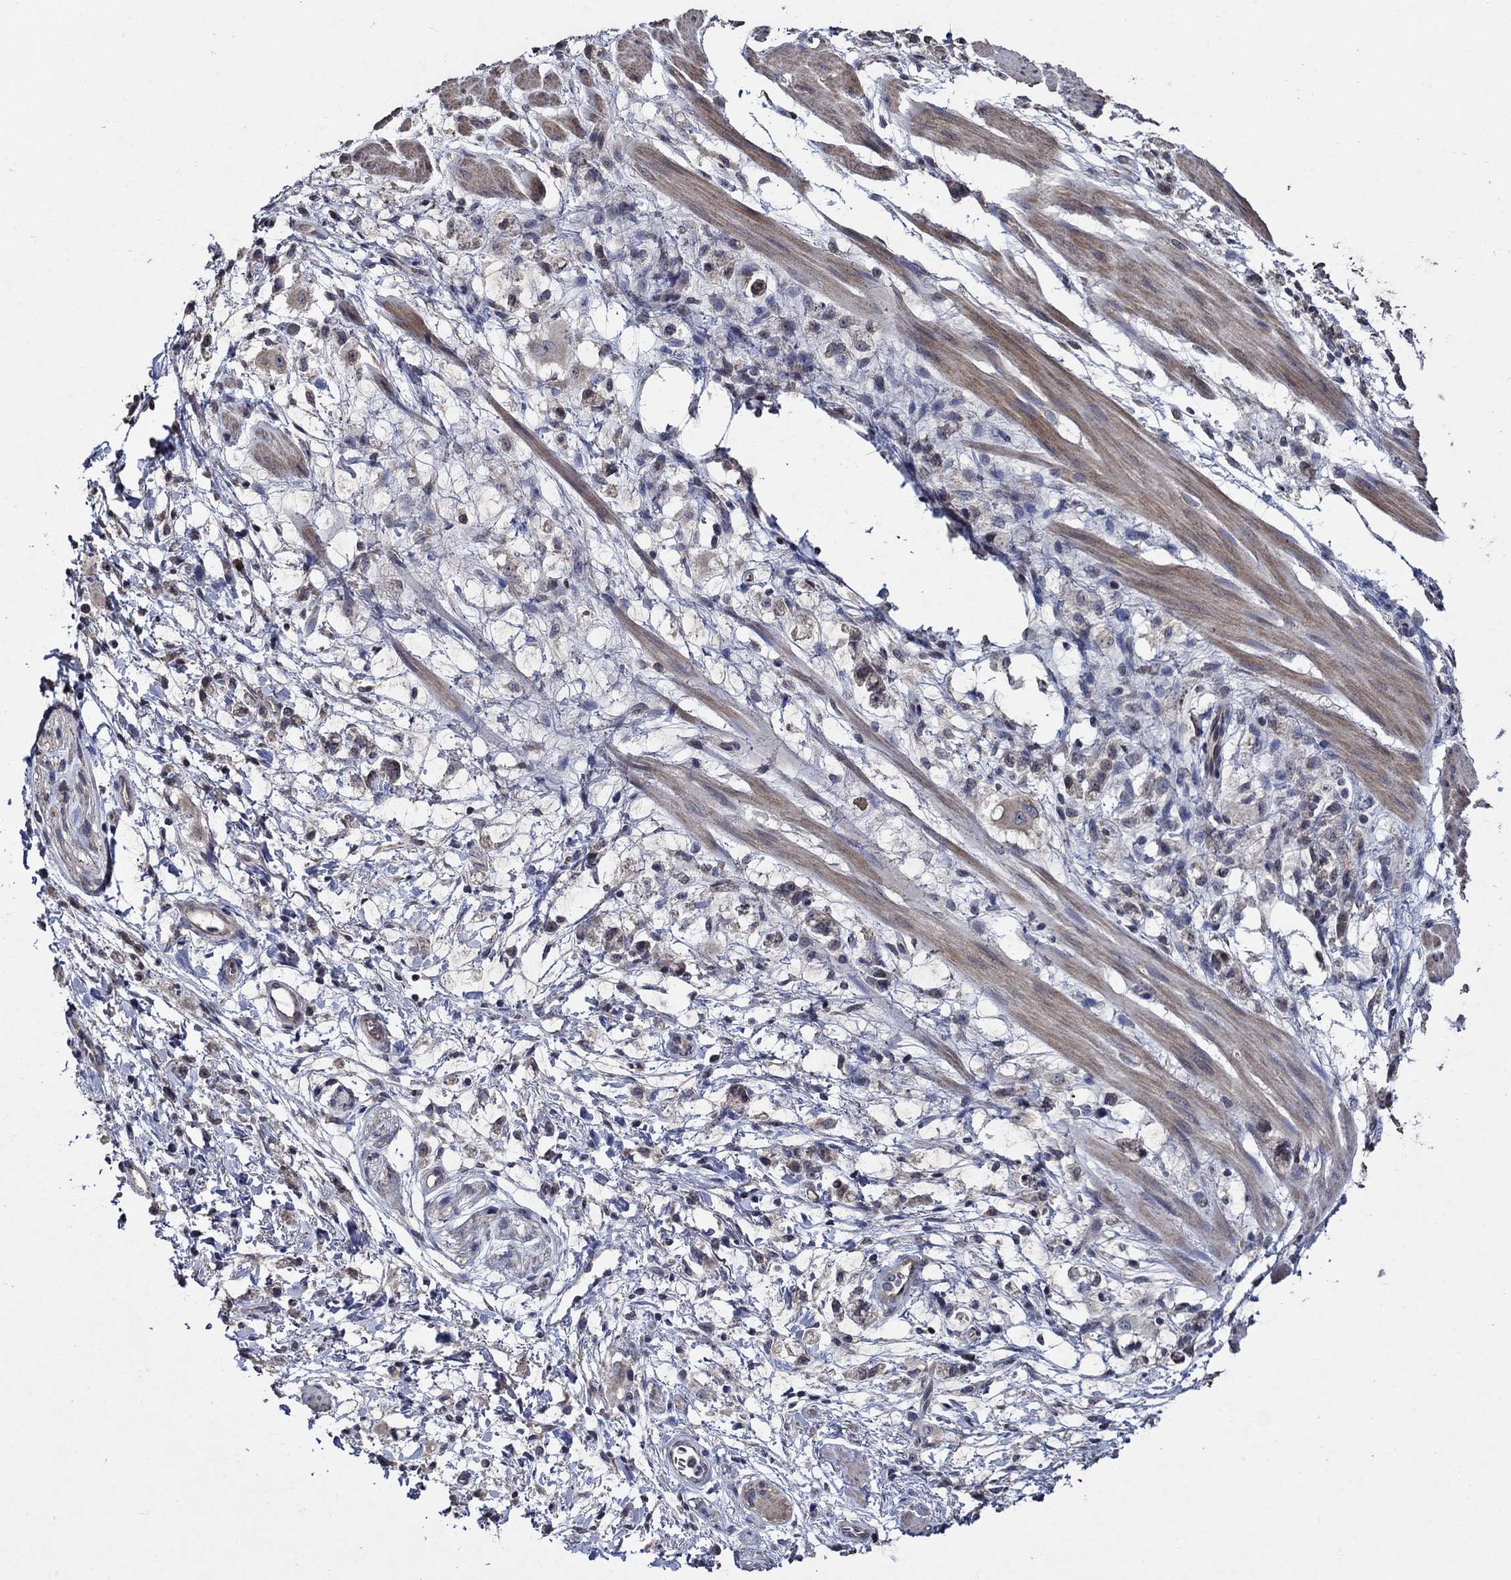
{"staining": {"intensity": "weak", "quantity": "25%-75%", "location": "cytoplasmic/membranous"}, "tissue": "stomach cancer", "cell_type": "Tumor cells", "image_type": "cancer", "snomed": [{"axis": "morphology", "description": "Adenocarcinoma, NOS"}, {"axis": "topography", "description": "Stomach"}], "caption": "Immunohistochemical staining of stomach adenocarcinoma exhibits weak cytoplasmic/membranous protein staining in about 25%-75% of tumor cells.", "gene": "HAP1", "patient": {"sex": "female", "age": 60}}